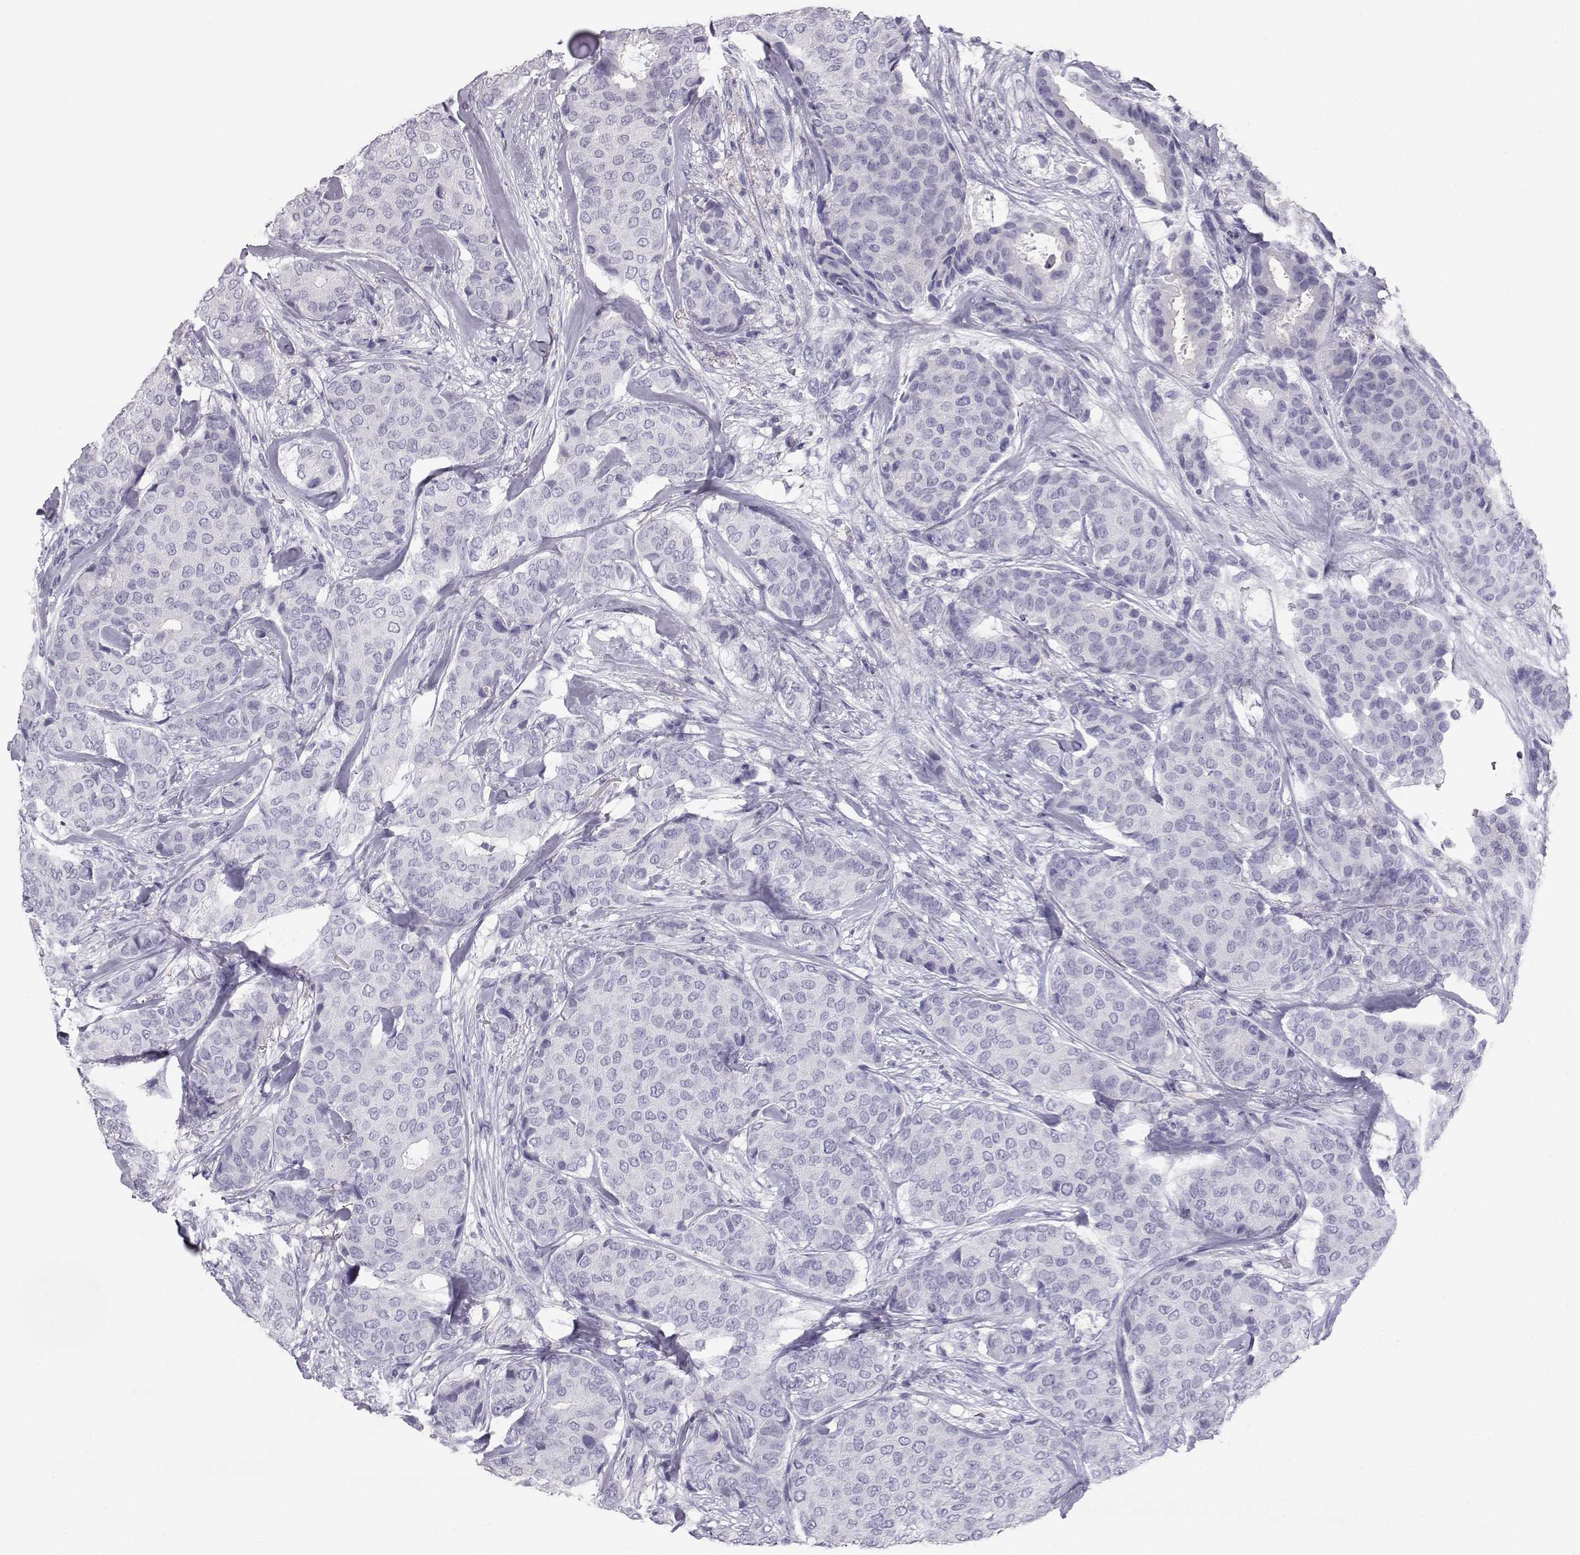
{"staining": {"intensity": "negative", "quantity": "none", "location": "none"}, "tissue": "breast cancer", "cell_type": "Tumor cells", "image_type": "cancer", "snomed": [{"axis": "morphology", "description": "Duct carcinoma"}, {"axis": "topography", "description": "Breast"}], "caption": "Breast cancer was stained to show a protein in brown. There is no significant staining in tumor cells.", "gene": "ITLN2", "patient": {"sex": "female", "age": 75}}